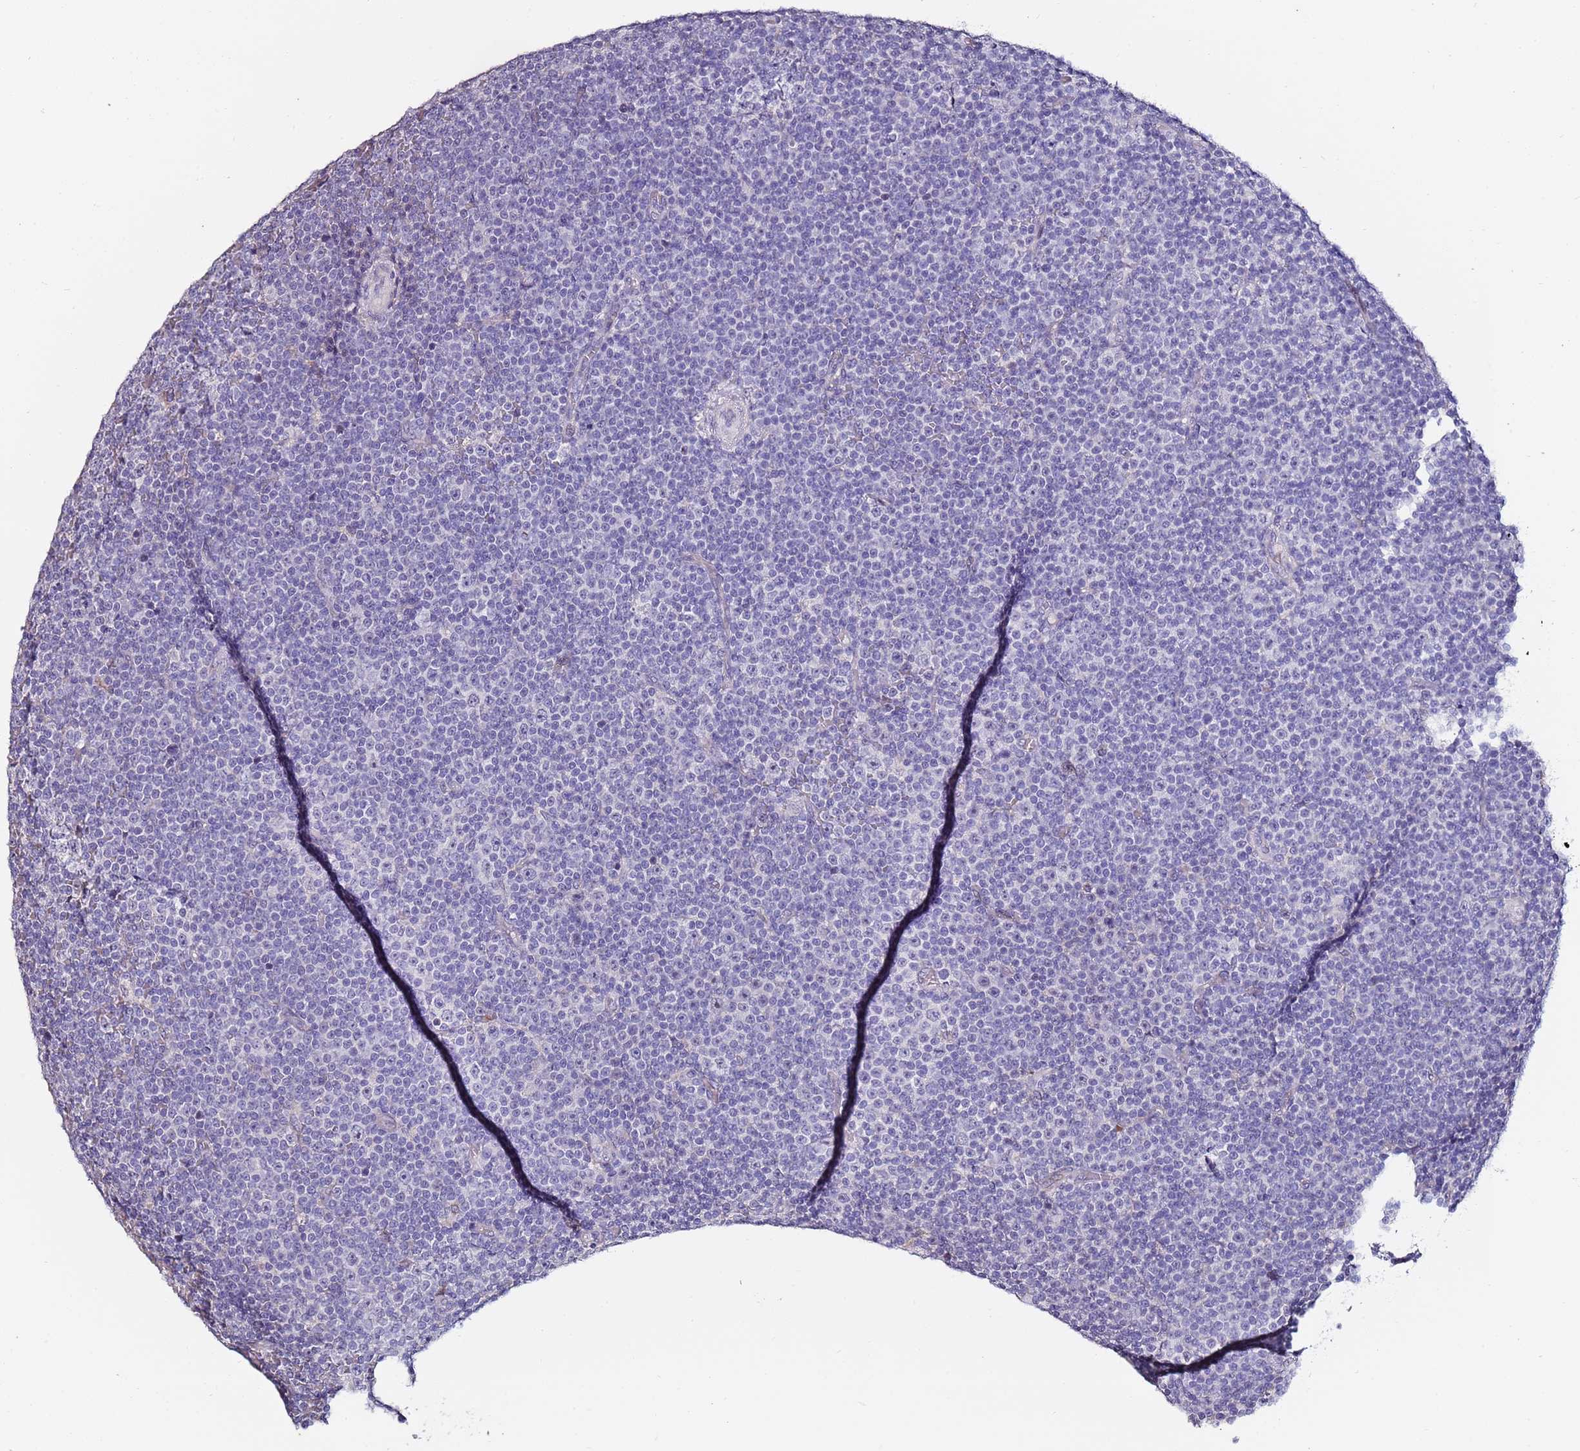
{"staining": {"intensity": "negative", "quantity": "none", "location": "none"}, "tissue": "lymphoma", "cell_type": "Tumor cells", "image_type": "cancer", "snomed": [{"axis": "morphology", "description": "Malignant lymphoma, non-Hodgkin's type, Low grade"}, {"axis": "topography", "description": "Lymph node"}], "caption": "IHC of malignant lymphoma, non-Hodgkin's type (low-grade) reveals no positivity in tumor cells.", "gene": "C3orf80", "patient": {"sex": "female", "age": 67}}